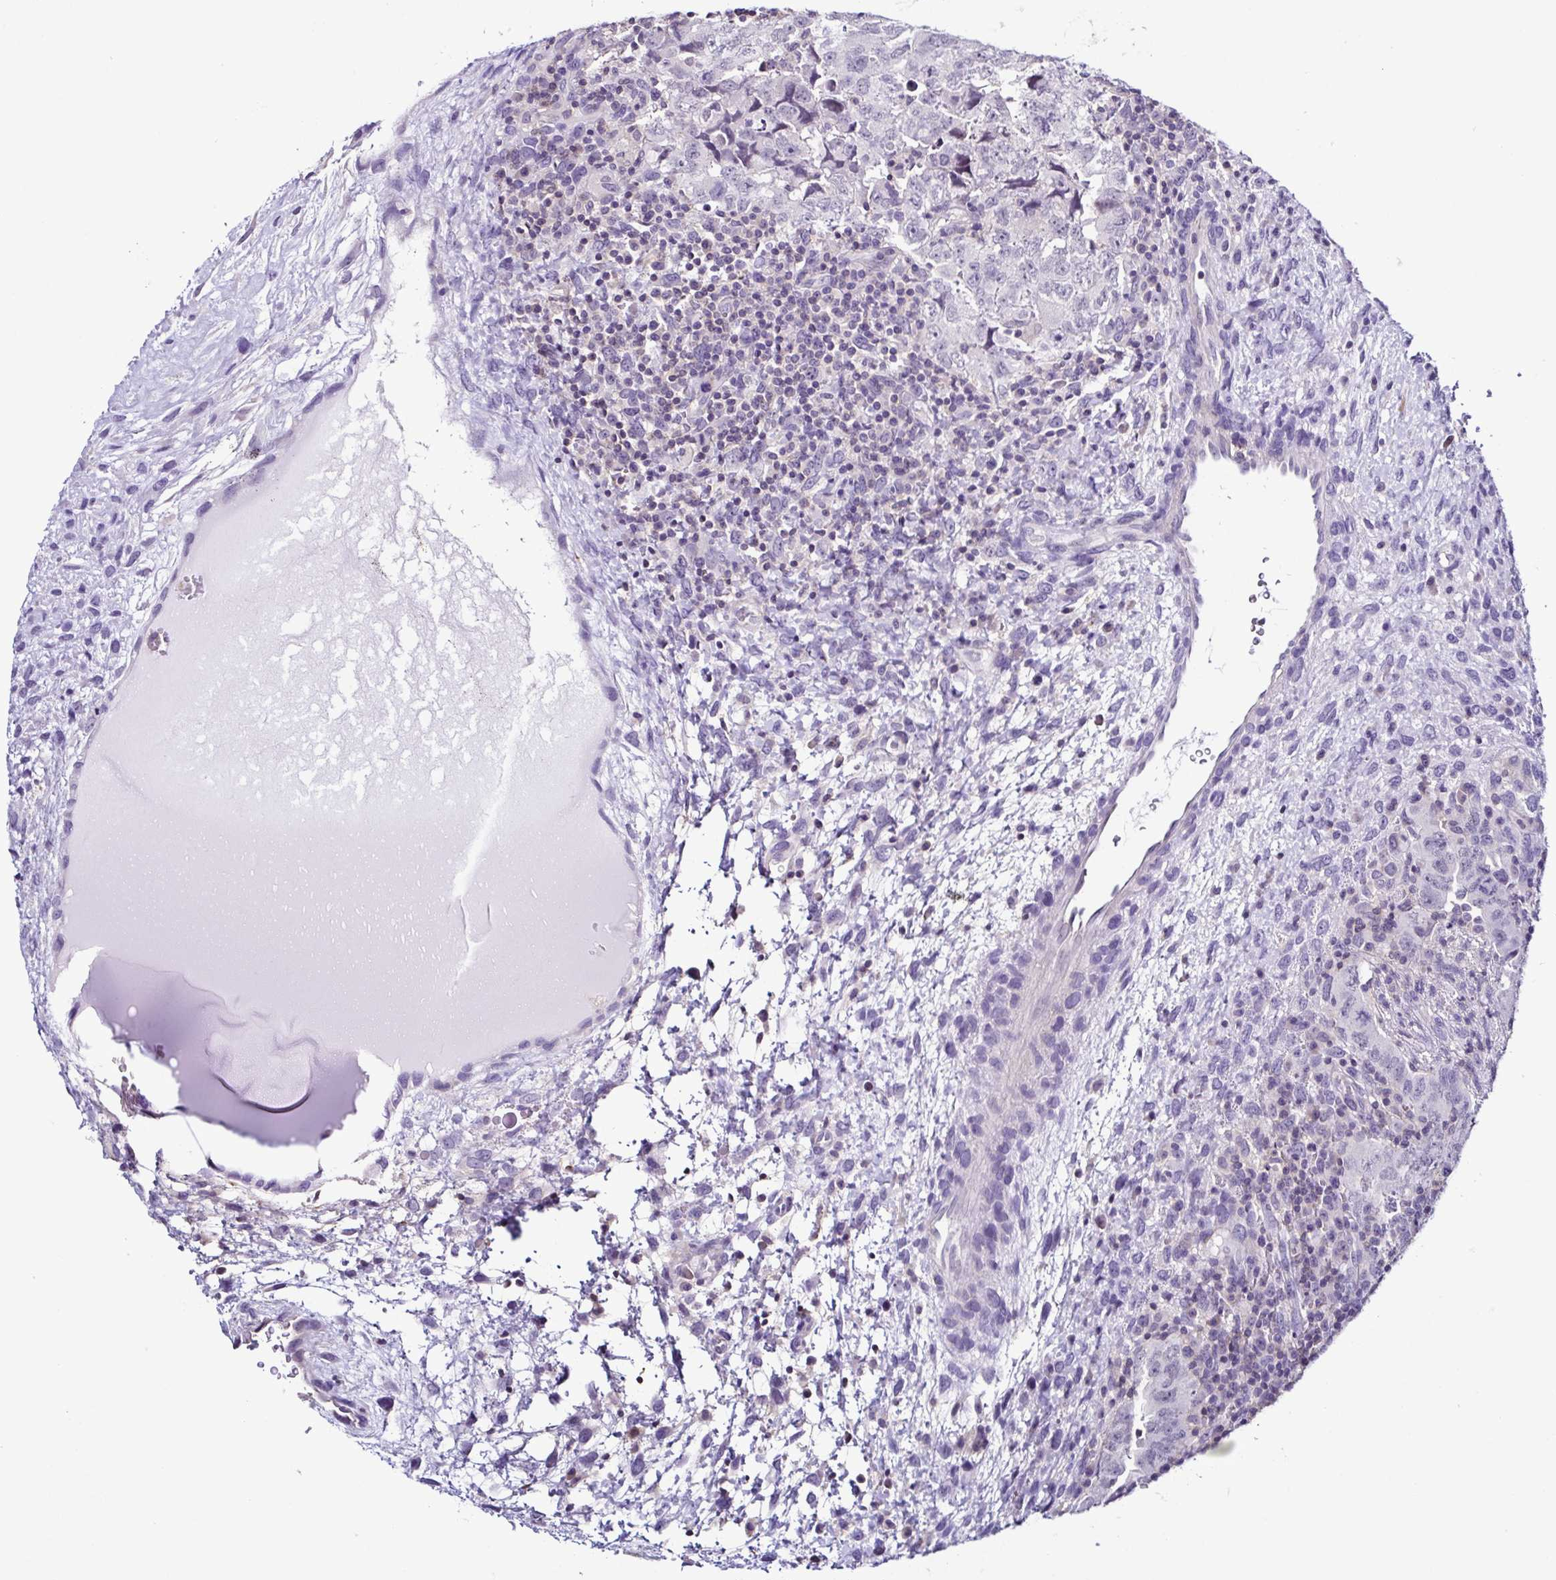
{"staining": {"intensity": "negative", "quantity": "none", "location": "none"}, "tissue": "testis cancer", "cell_type": "Tumor cells", "image_type": "cancer", "snomed": [{"axis": "morphology", "description": "Carcinoma, Embryonal, NOS"}, {"axis": "topography", "description": "Testis"}], "caption": "Immunohistochemistry micrograph of testis embryonal carcinoma stained for a protein (brown), which demonstrates no positivity in tumor cells.", "gene": "TNNT2", "patient": {"sex": "male", "age": 24}}